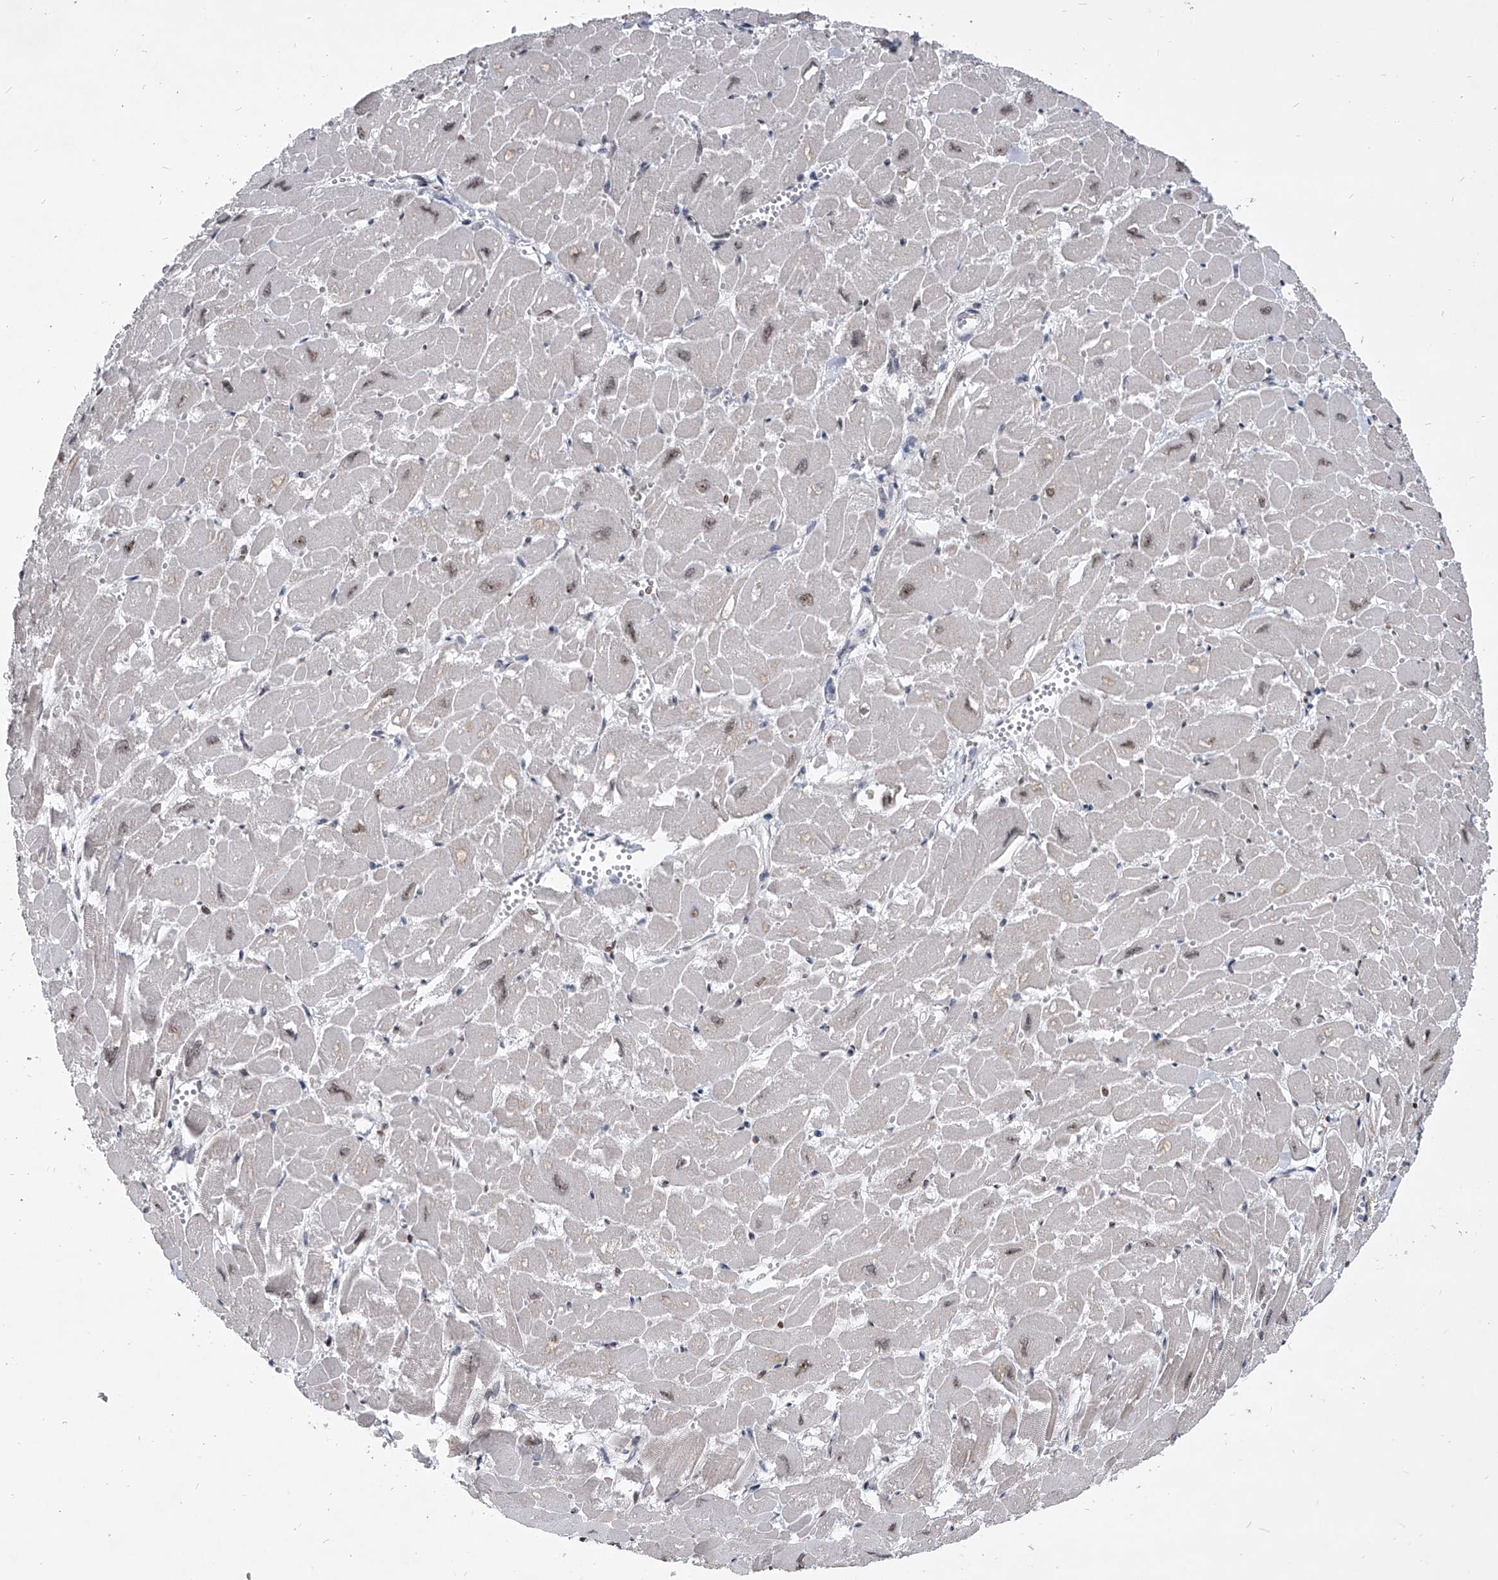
{"staining": {"intensity": "moderate", "quantity": "<25%", "location": "cytoplasmic/membranous"}, "tissue": "heart muscle", "cell_type": "Cardiomyocytes", "image_type": "normal", "snomed": [{"axis": "morphology", "description": "Normal tissue, NOS"}, {"axis": "topography", "description": "Heart"}], "caption": "Moderate cytoplasmic/membranous staining is seen in approximately <25% of cardiomyocytes in benign heart muscle.", "gene": "PPIL4", "patient": {"sex": "male", "age": 54}}